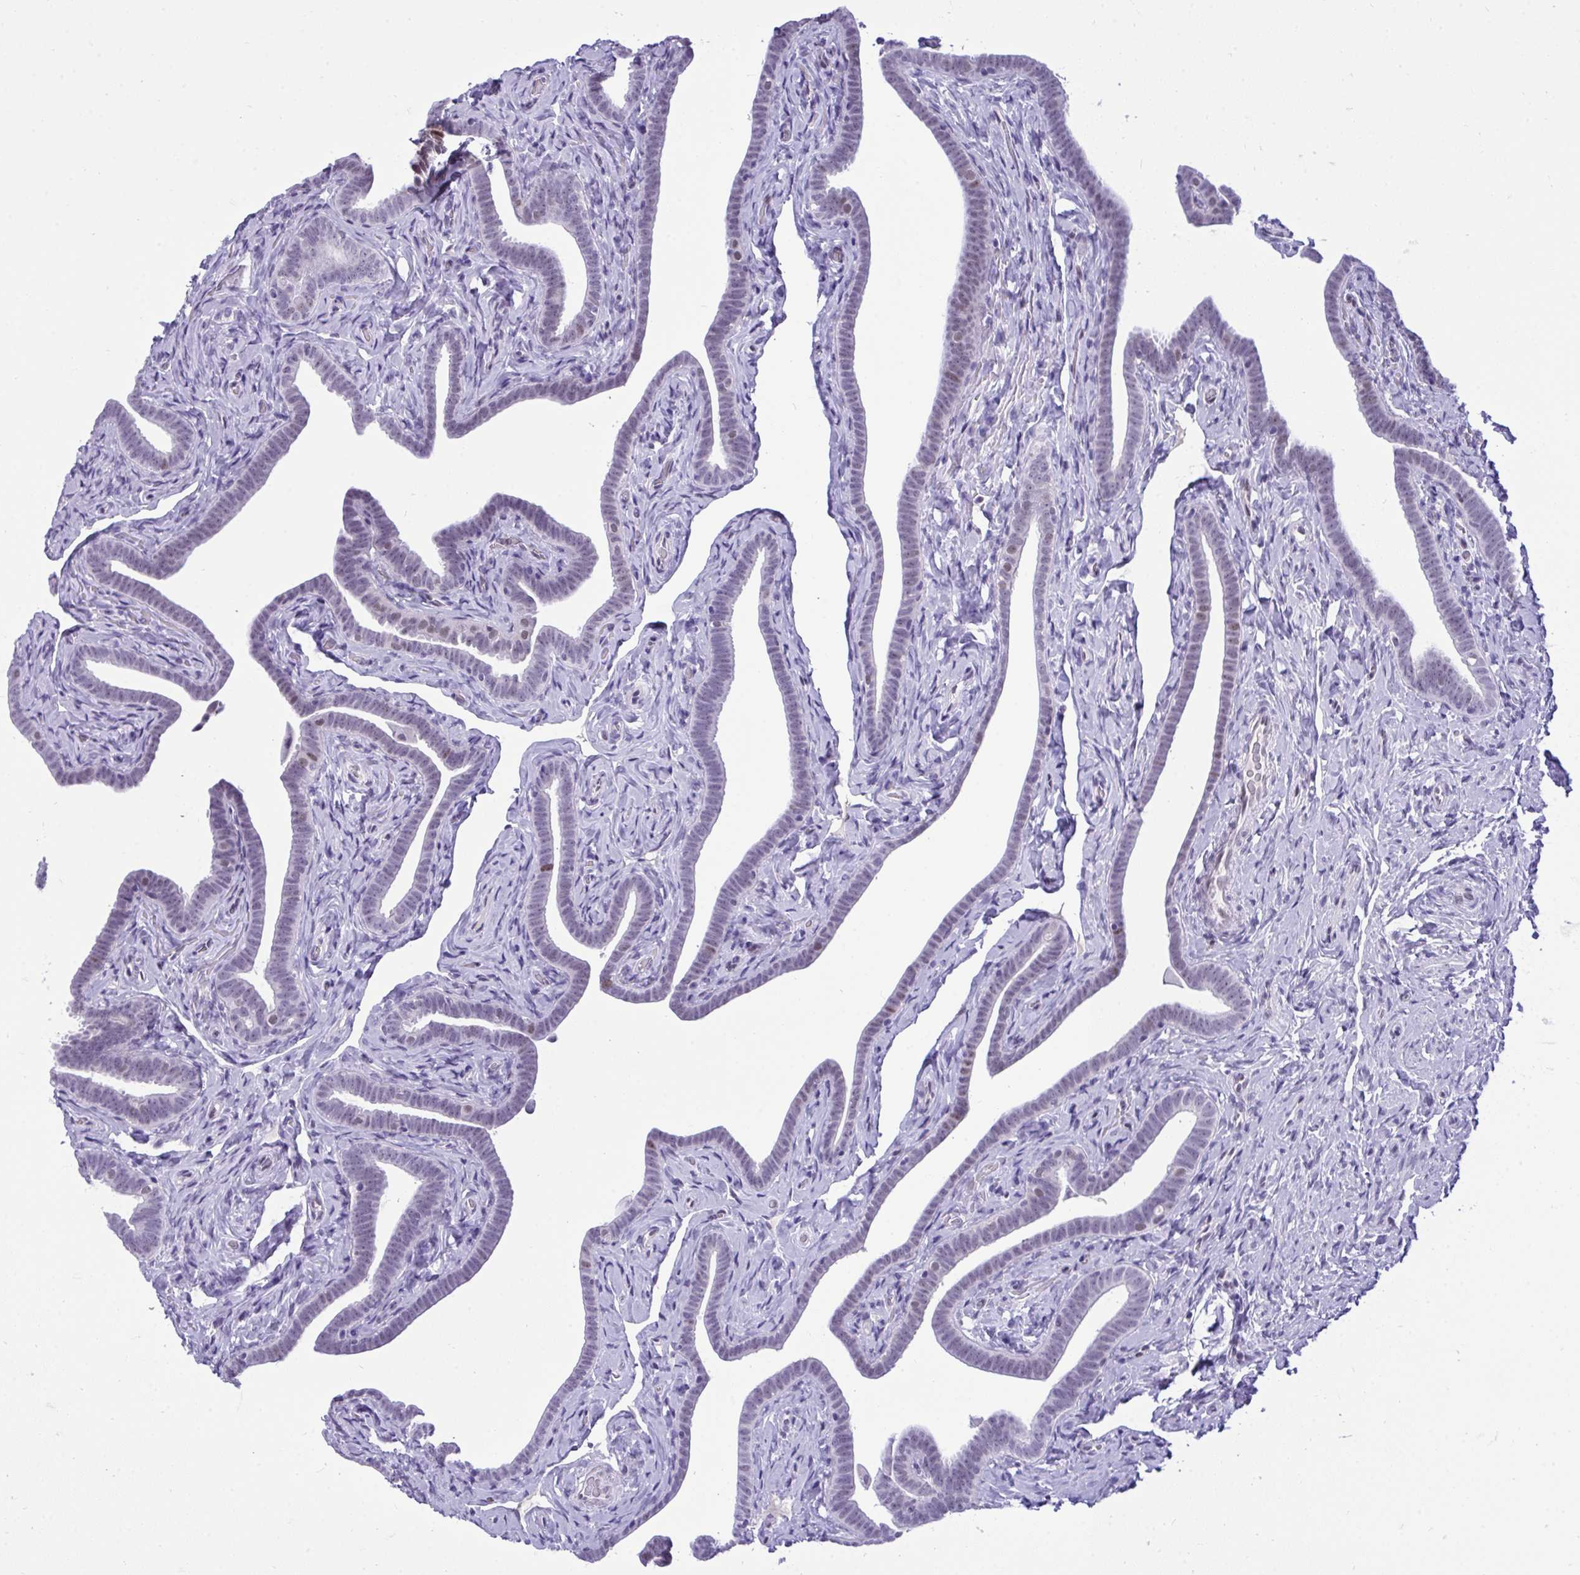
{"staining": {"intensity": "weak", "quantity": "<25%", "location": "nuclear"}, "tissue": "fallopian tube", "cell_type": "Glandular cells", "image_type": "normal", "snomed": [{"axis": "morphology", "description": "Normal tissue, NOS"}, {"axis": "topography", "description": "Fallopian tube"}], "caption": "IHC histopathology image of benign fallopian tube stained for a protein (brown), which shows no positivity in glandular cells. (Brightfield microscopy of DAB (3,3'-diaminobenzidine) IHC at high magnification).", "gene": "TEAD4", "patient": {"sex": "female", "age": 69}}